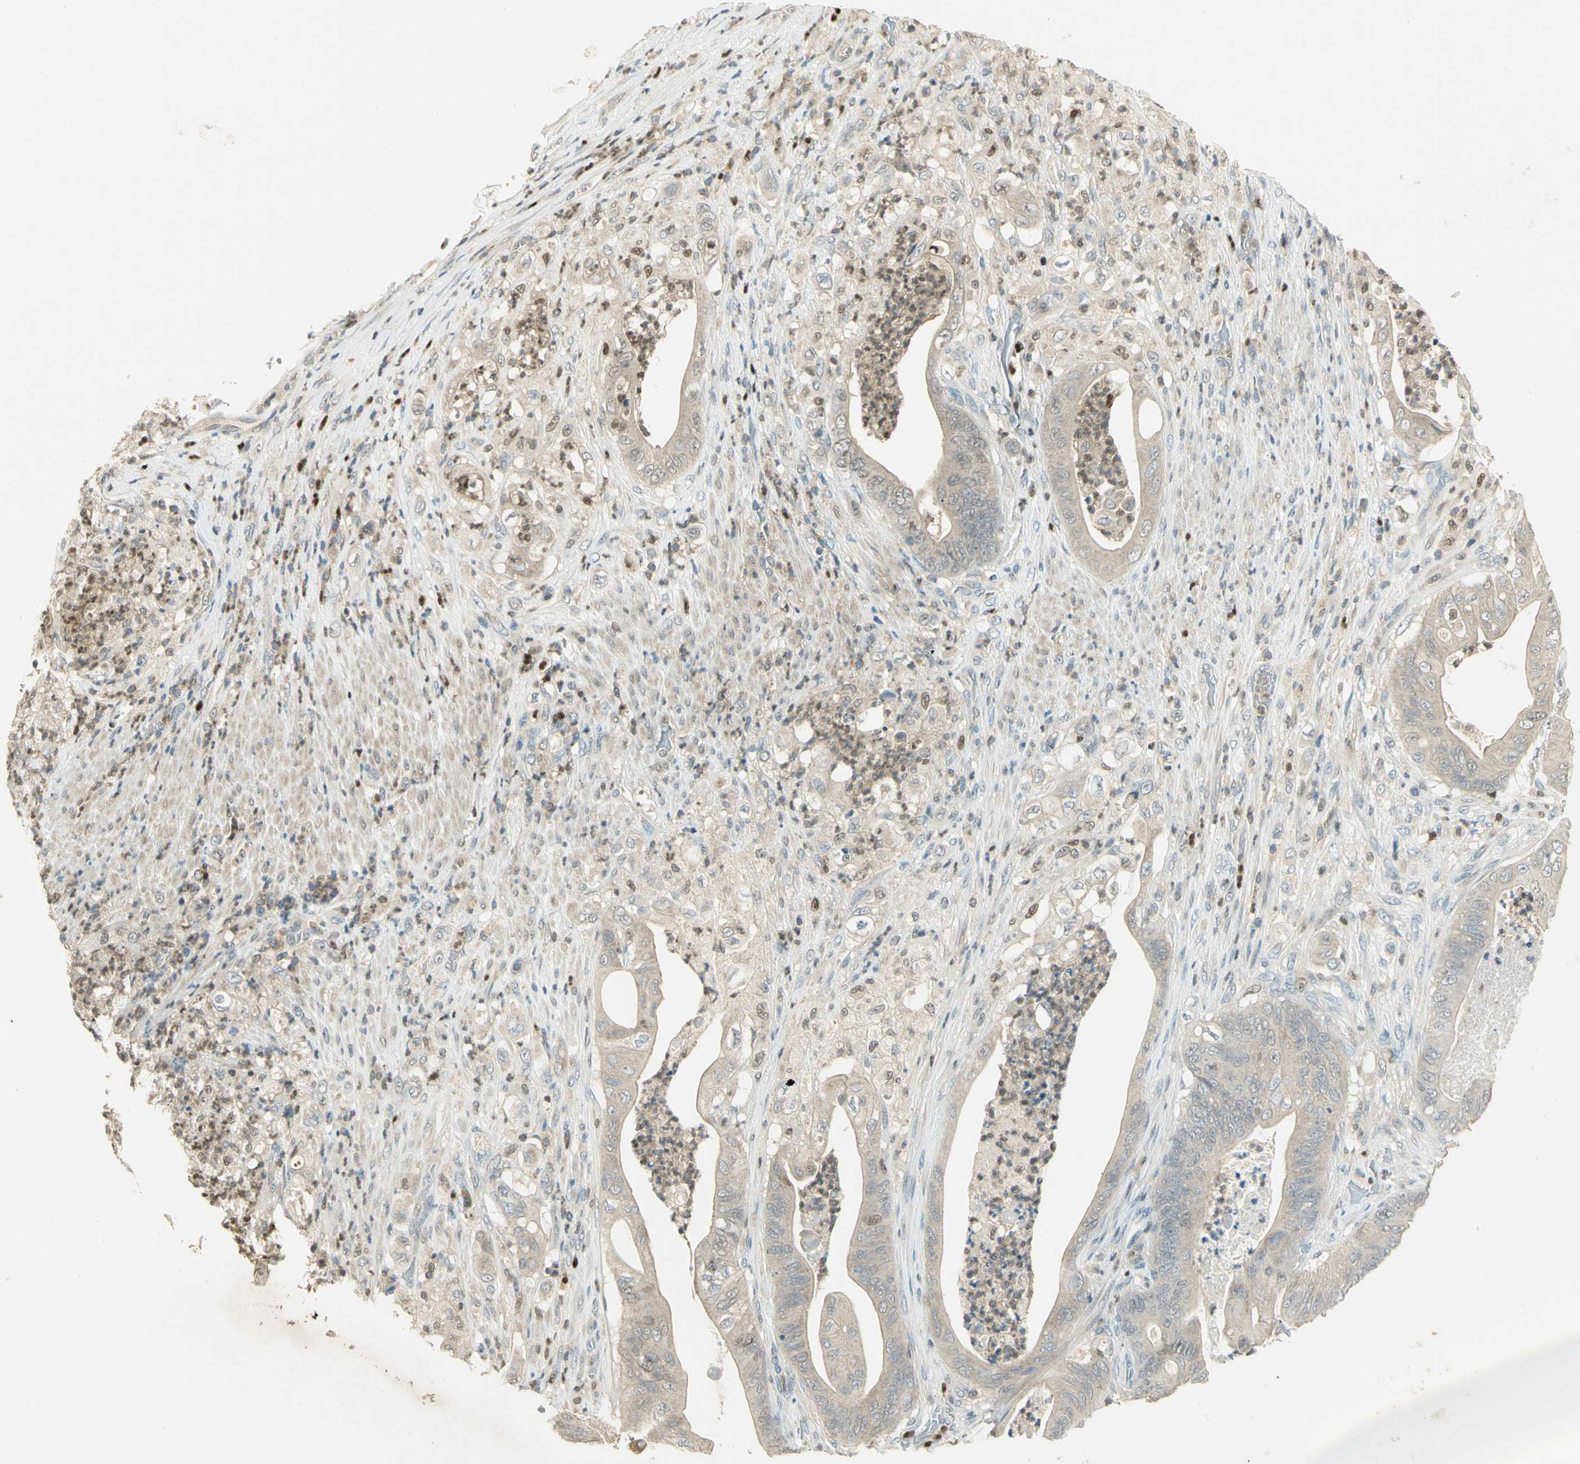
{"staining": {"intensity": "weak", "quantity": ">75%", "location": "cytoplasmic/membranous"}, "tissue": "stomach cancer", "cell_type": "Tumor cells", "image_type": "cancer", "snomed": [{"axis": "morphology", "description": "Adenocarcinoma, NOS"}, {"axis": "topography", "description": "Stomach"}], "caption": "Approximately >75% of tumor cells in human stomach cancer demonstrate weak cytoplasmic/membranous protein staining as visualized by brown immunohistochemical staining.", "gene": "BIRC2", "patient": {"sex": "female", "age": 73}}